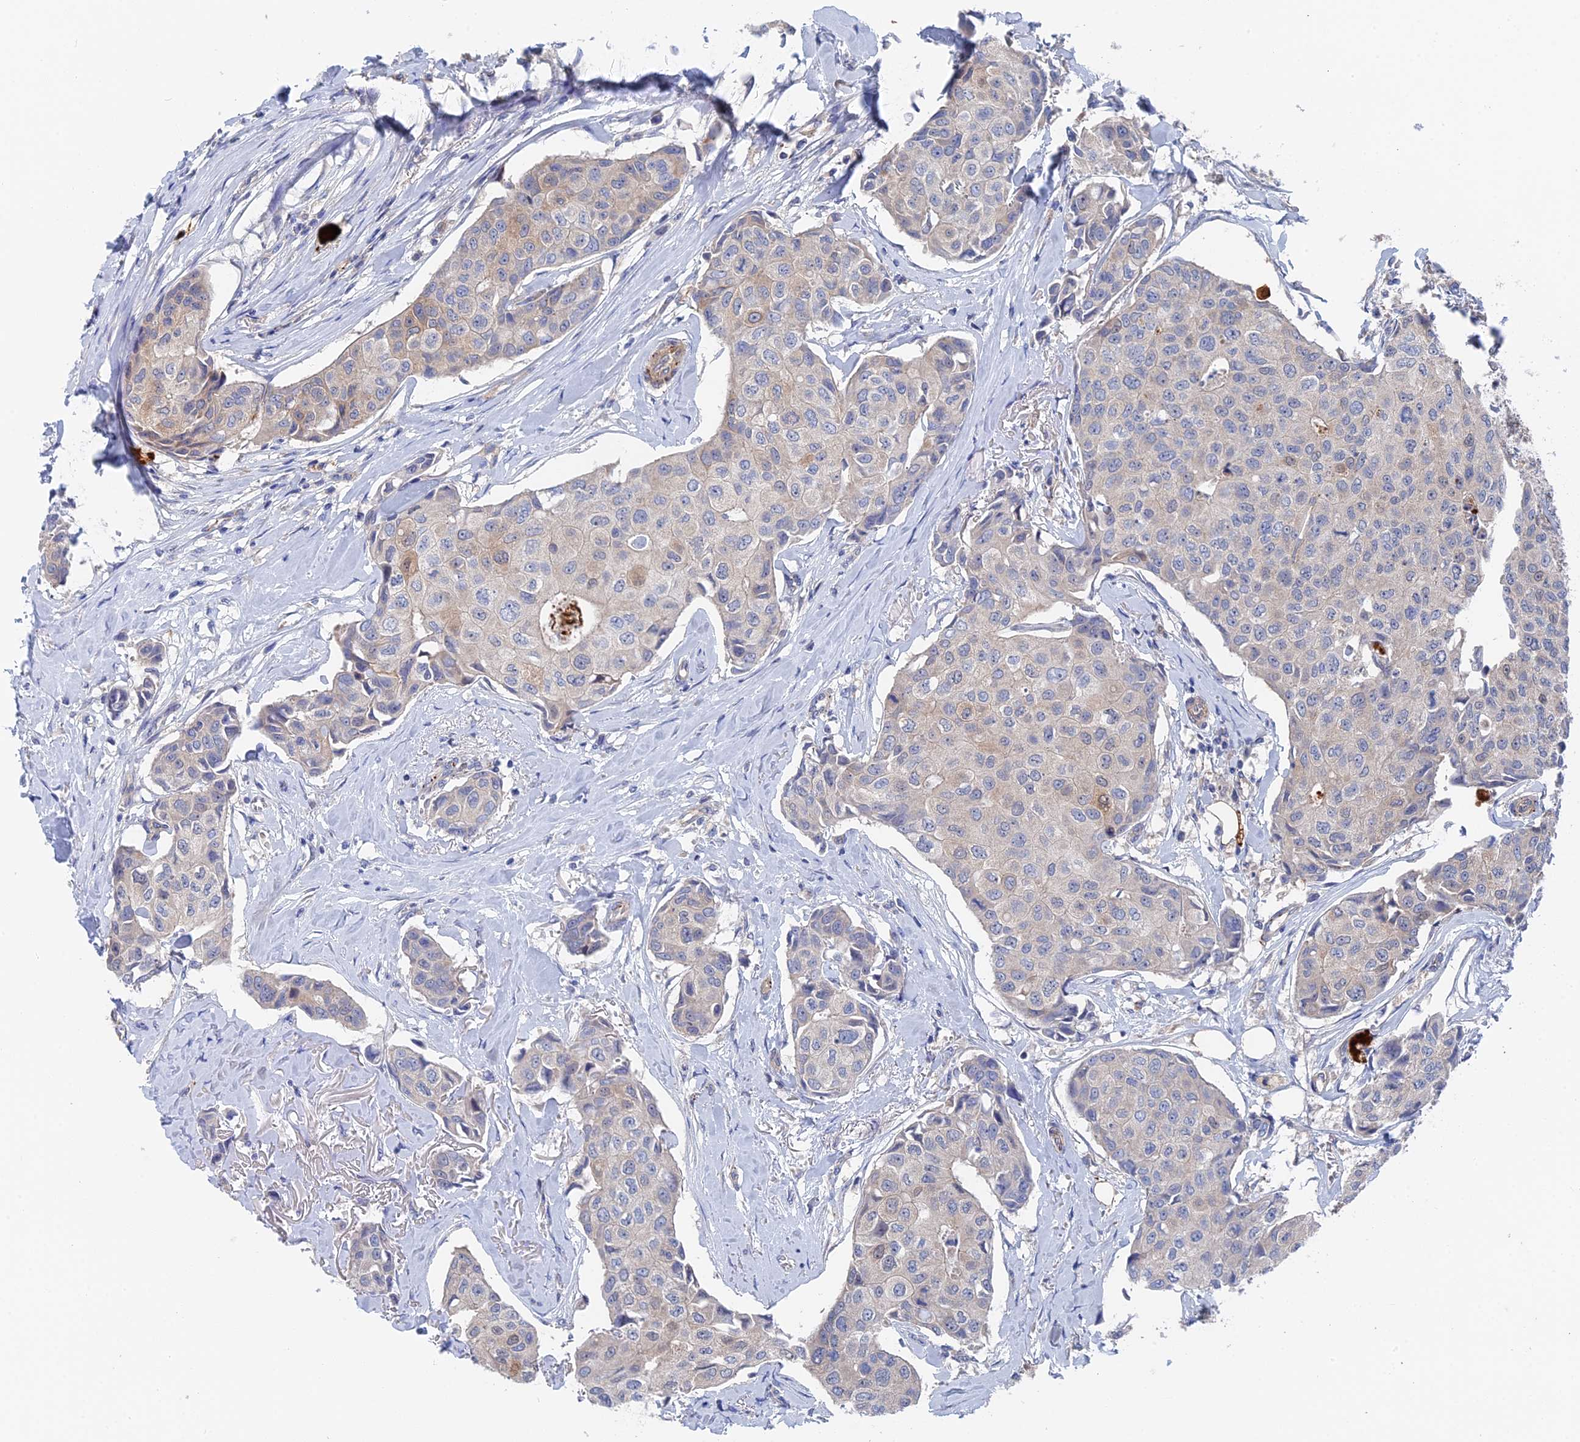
{"staining": {"intensity": "negative", "quantity": "none", "location": "none"}, "tissue": "breast cancer", "cell_type": "Tumor cells", "image_type": "cancer", "snomed": [{"axis": "morphology", "description": "Duct carcinoma"}, {"axis": "topography", "description": "Breast"}], "caption": "Micrograph shows no protein expression in tumor cells of breast cancer (intraductal carcinoma) tissue. The staining was performed using DAB (3,3'-diaminobenzidine) to visualize the protein expression in brown, while the nuclei were stained in blue with hematoxylin (Magnification: 20x).", "gene": "MTHFSD", "patient": {"sex": "female", "age": 80}}